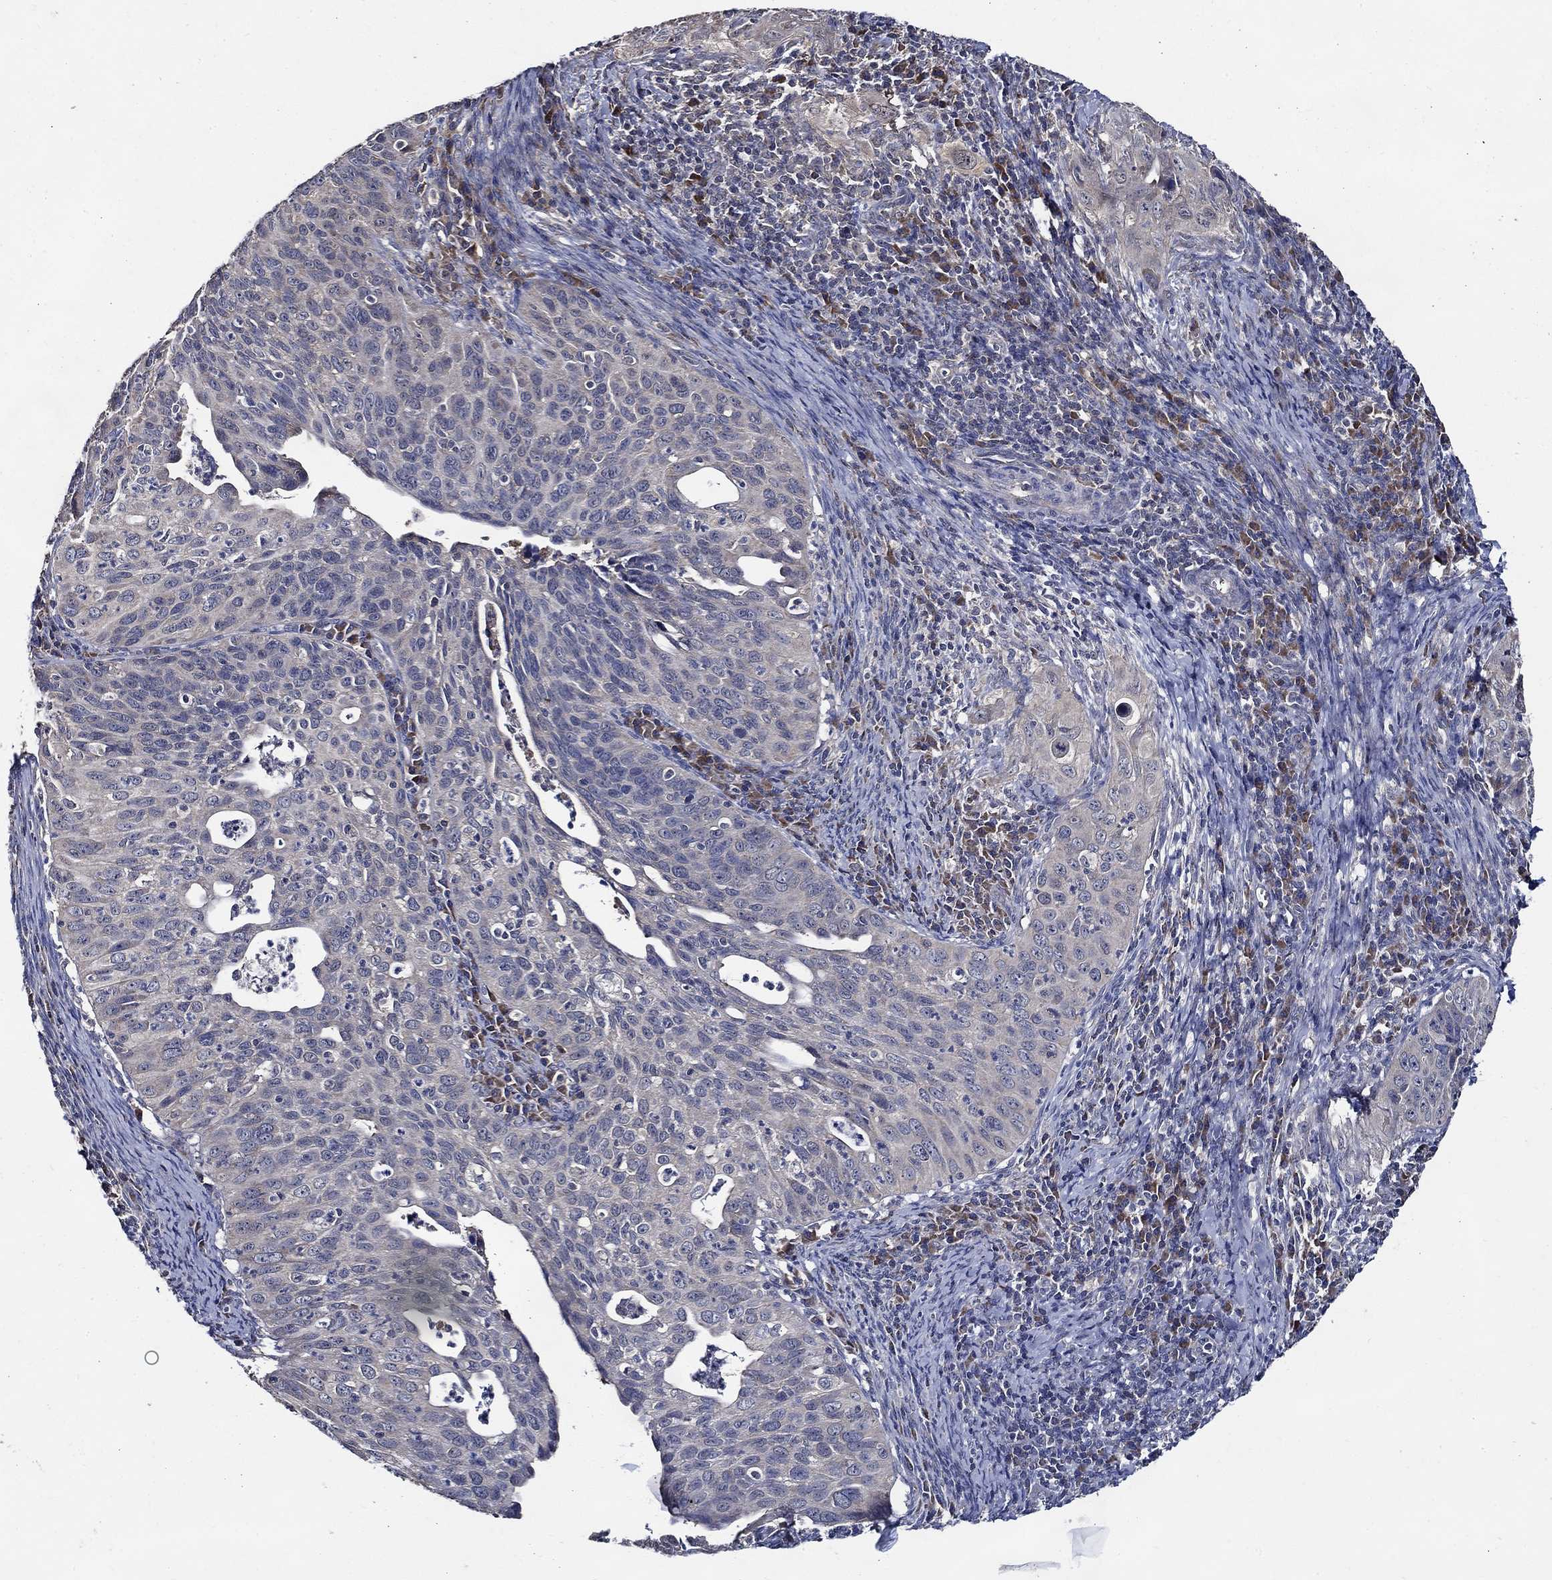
{"staining": {"intensity": "negative", "quantity": "none", "location": "none"}, "tissue": "cervical cancer", "cell_type": "Tumor cells", "image_type": "cancer", "snomed": [{"axis": "morphology", "description": "Squamous cell carcinoma, NOS"}, {"axis": "topography", "description": "Cervix"}], "caption": "High power microscopy histopathology image of an immunohistochemistry (IHC) histopathology image of cervical cancer (squamous cell carcinoma), revealing no significant expression in tumor cells.", "gene": "WDR53", "patient": {"sex": "female", "age": 26}}